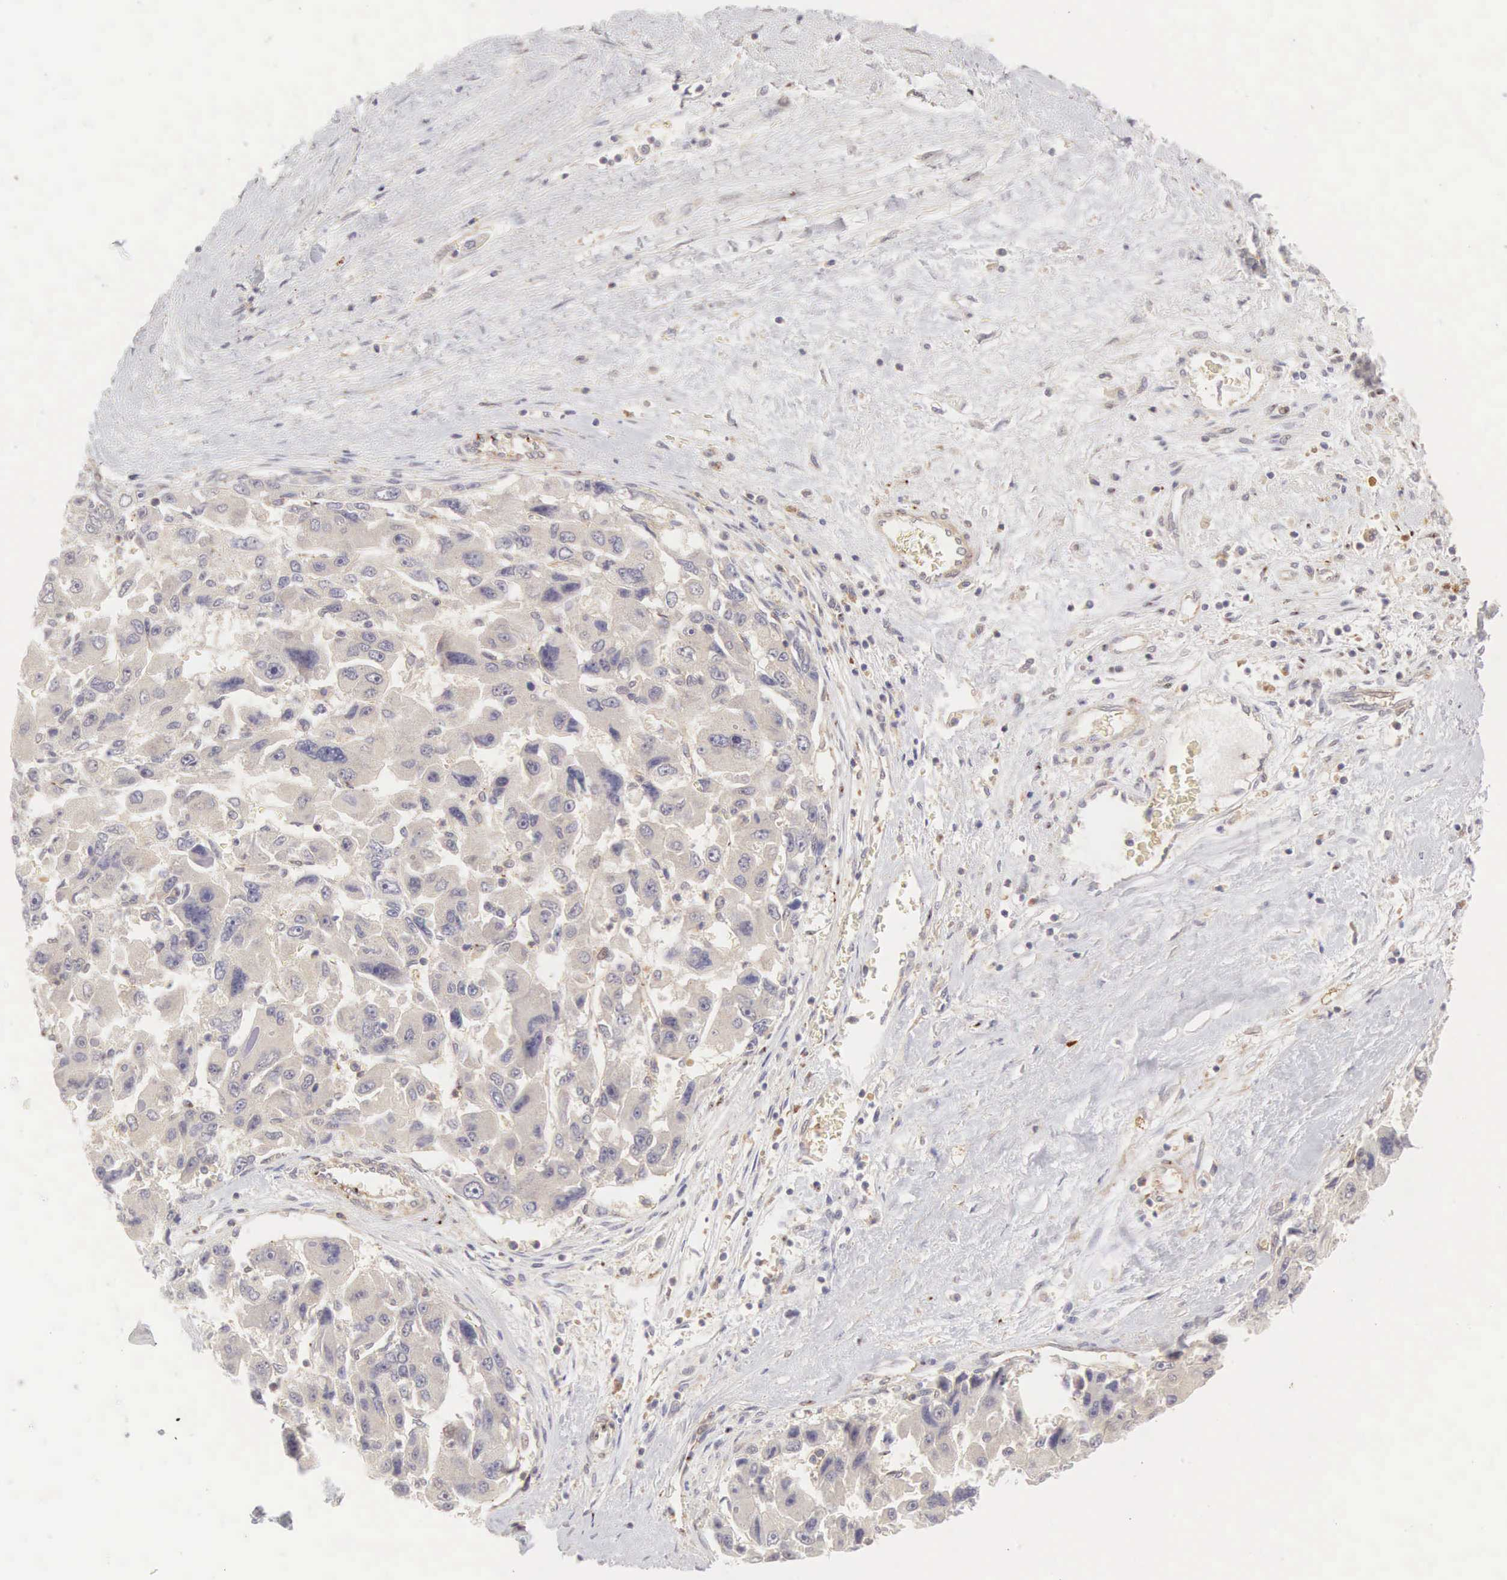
{"staining": {"intensity": "negative", "quantity": "none", "location": "none"}, "tissue": "liver cancer", "cell_type": "Tumor cells", "image_type": "cancer", "snomed": [{"axis": "morphology", "description": "Carcinoma, Hepatocellular, NOS"}, {"axis": "topography", "description": "Liver"}], "caption": "Tumor cells are negative for protein expression in human liver hepatocellular carcinoma. Brightfield microscopy of immunohistochemistry stained with DAB (3,3'-diaminobenzidine) (brown) and hematoxylin (blue), captured at high magnification.", "gene": "CD1A", "patient": {"sex": "male", "age": 64}}